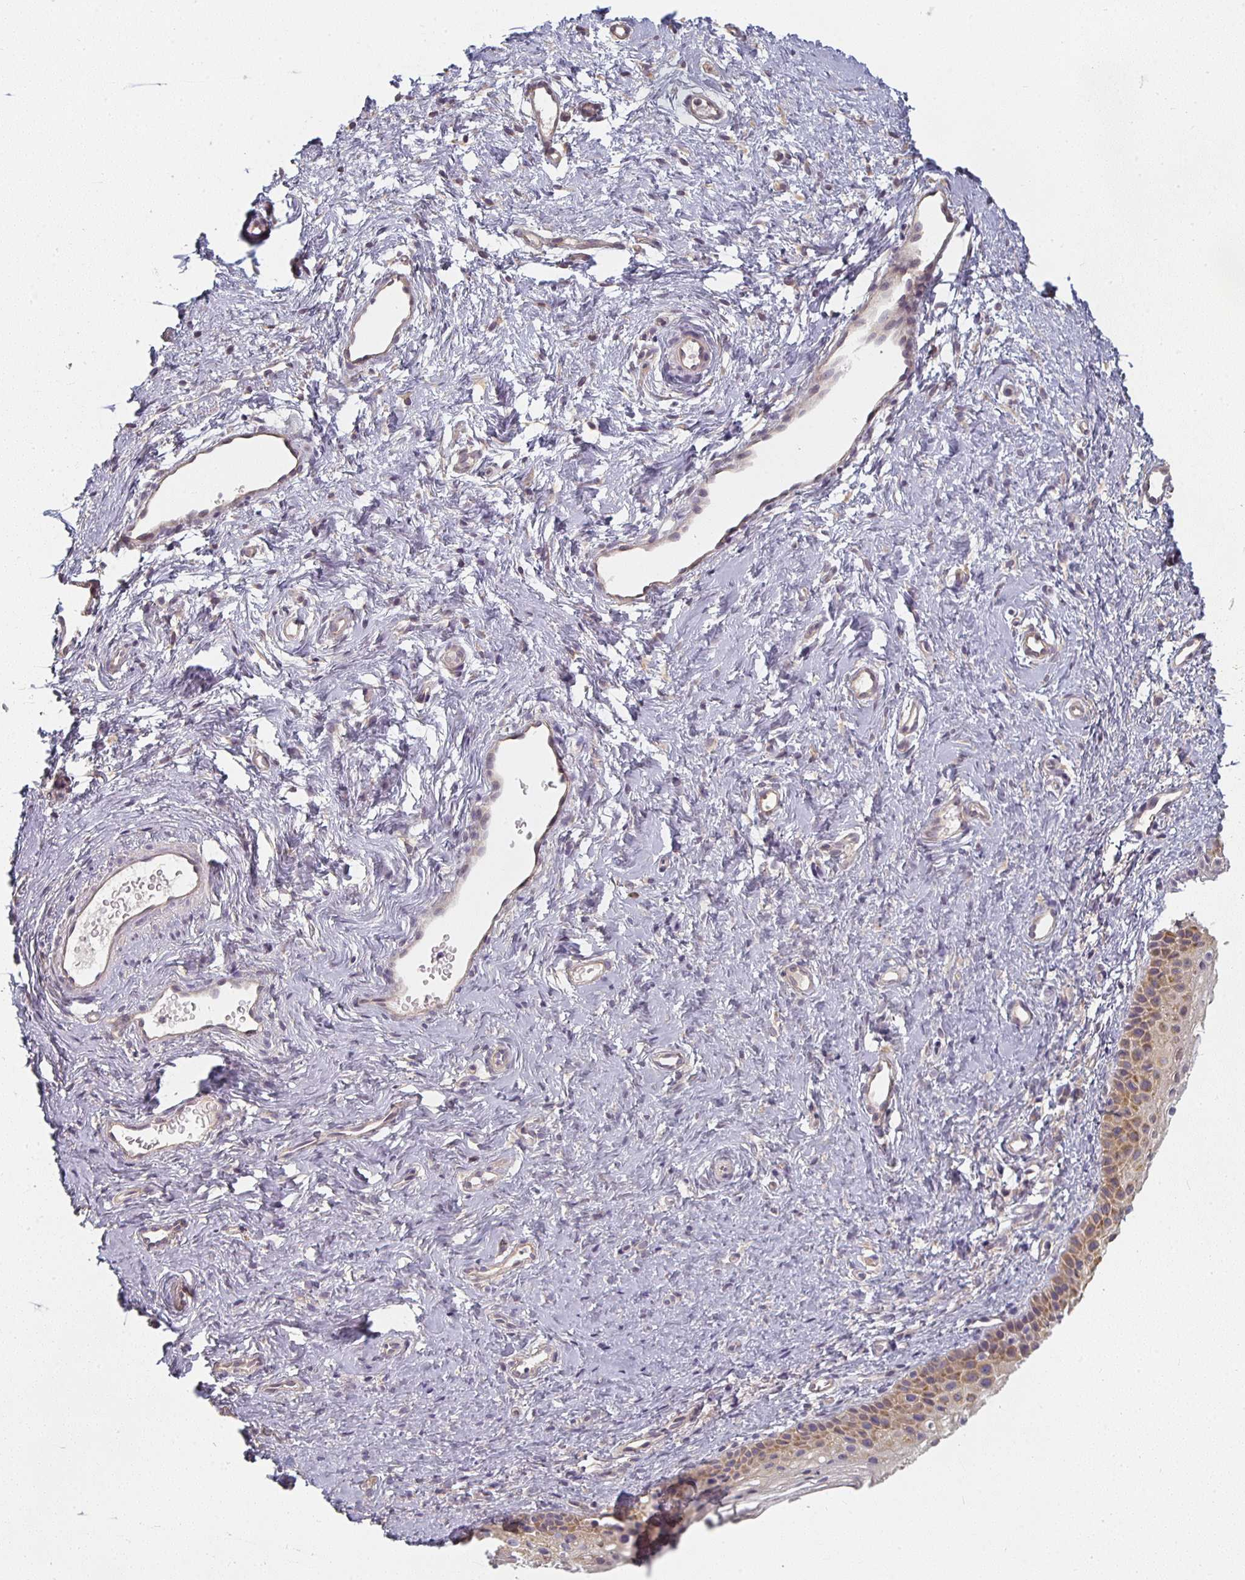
{"staining": {"intensity": "moderate", "quantity": "25%-75%", "location": "cytoplasmic/membranous"}, "tissue": "vagina", "cell_type": "Squamous epithelial cells", "image_type": "normal", "snomed": [{"axis": "morphology", "description": "Normal tissue, NOS"}, {"axis": "topography", "description": "Vagina"}], "caption": "Protein staining by immunohistochemistry (IHC) shows moderate cytoplasmic/membranous staining in approximately 25%-75% of squamous epithelial cells in benign vagina.", "gene": "CTHRC1", "patient": {"sex": "female", "age": 65}}